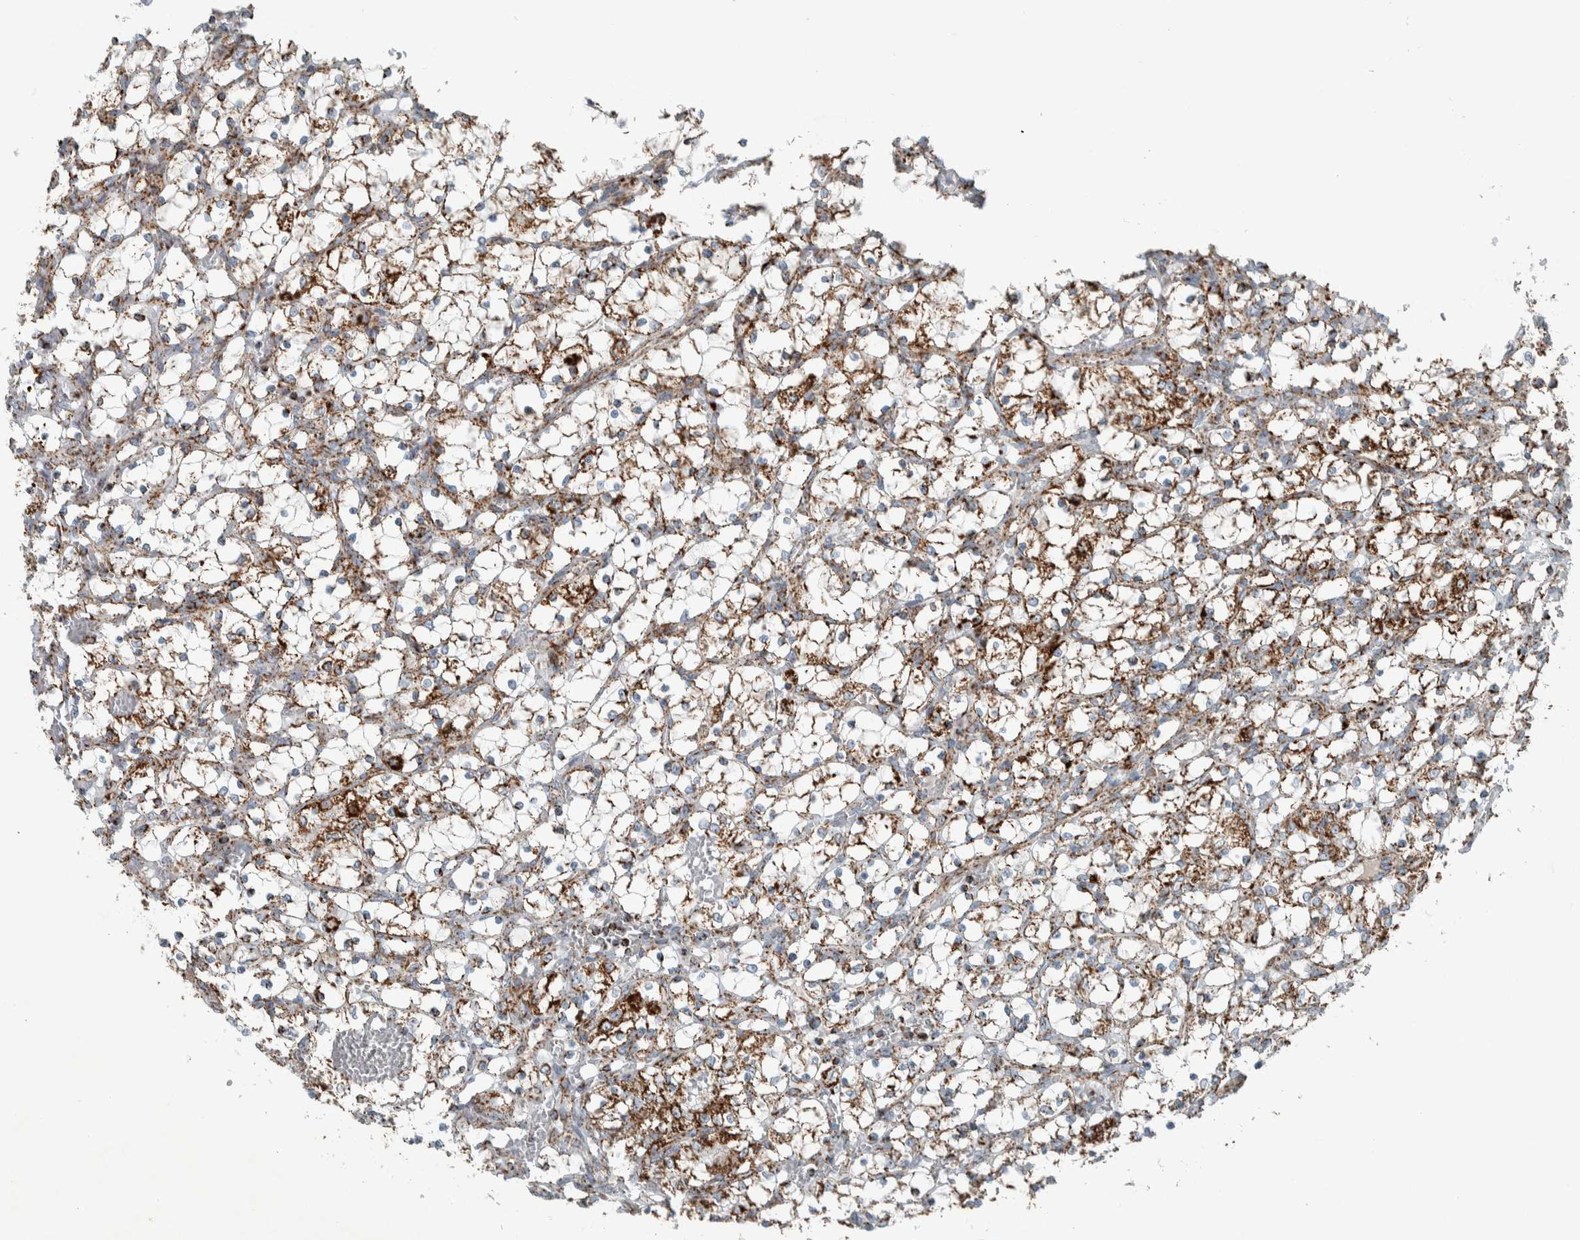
{"staining": {"intensity": "moderate", "quantity": ">75%", "location": "cytoplasmic/membranous"}, "tissue": "renal cancer", "cell_type": "Tumor cells", "image_type": "cancer", "snomed": [{"axis": "morphology", "description": "Adenocarcinoma, NOS"}, {"axis": "topography", "description": "Kidney"}], "caption": "A brown stain labels moderate cytoplasmic/membranous positivity of a protein in human renal cancer (adenocarcinoma) tumor cells.", "gene": "CNTROB", "patient": {"sex": "female", "age": 69}}